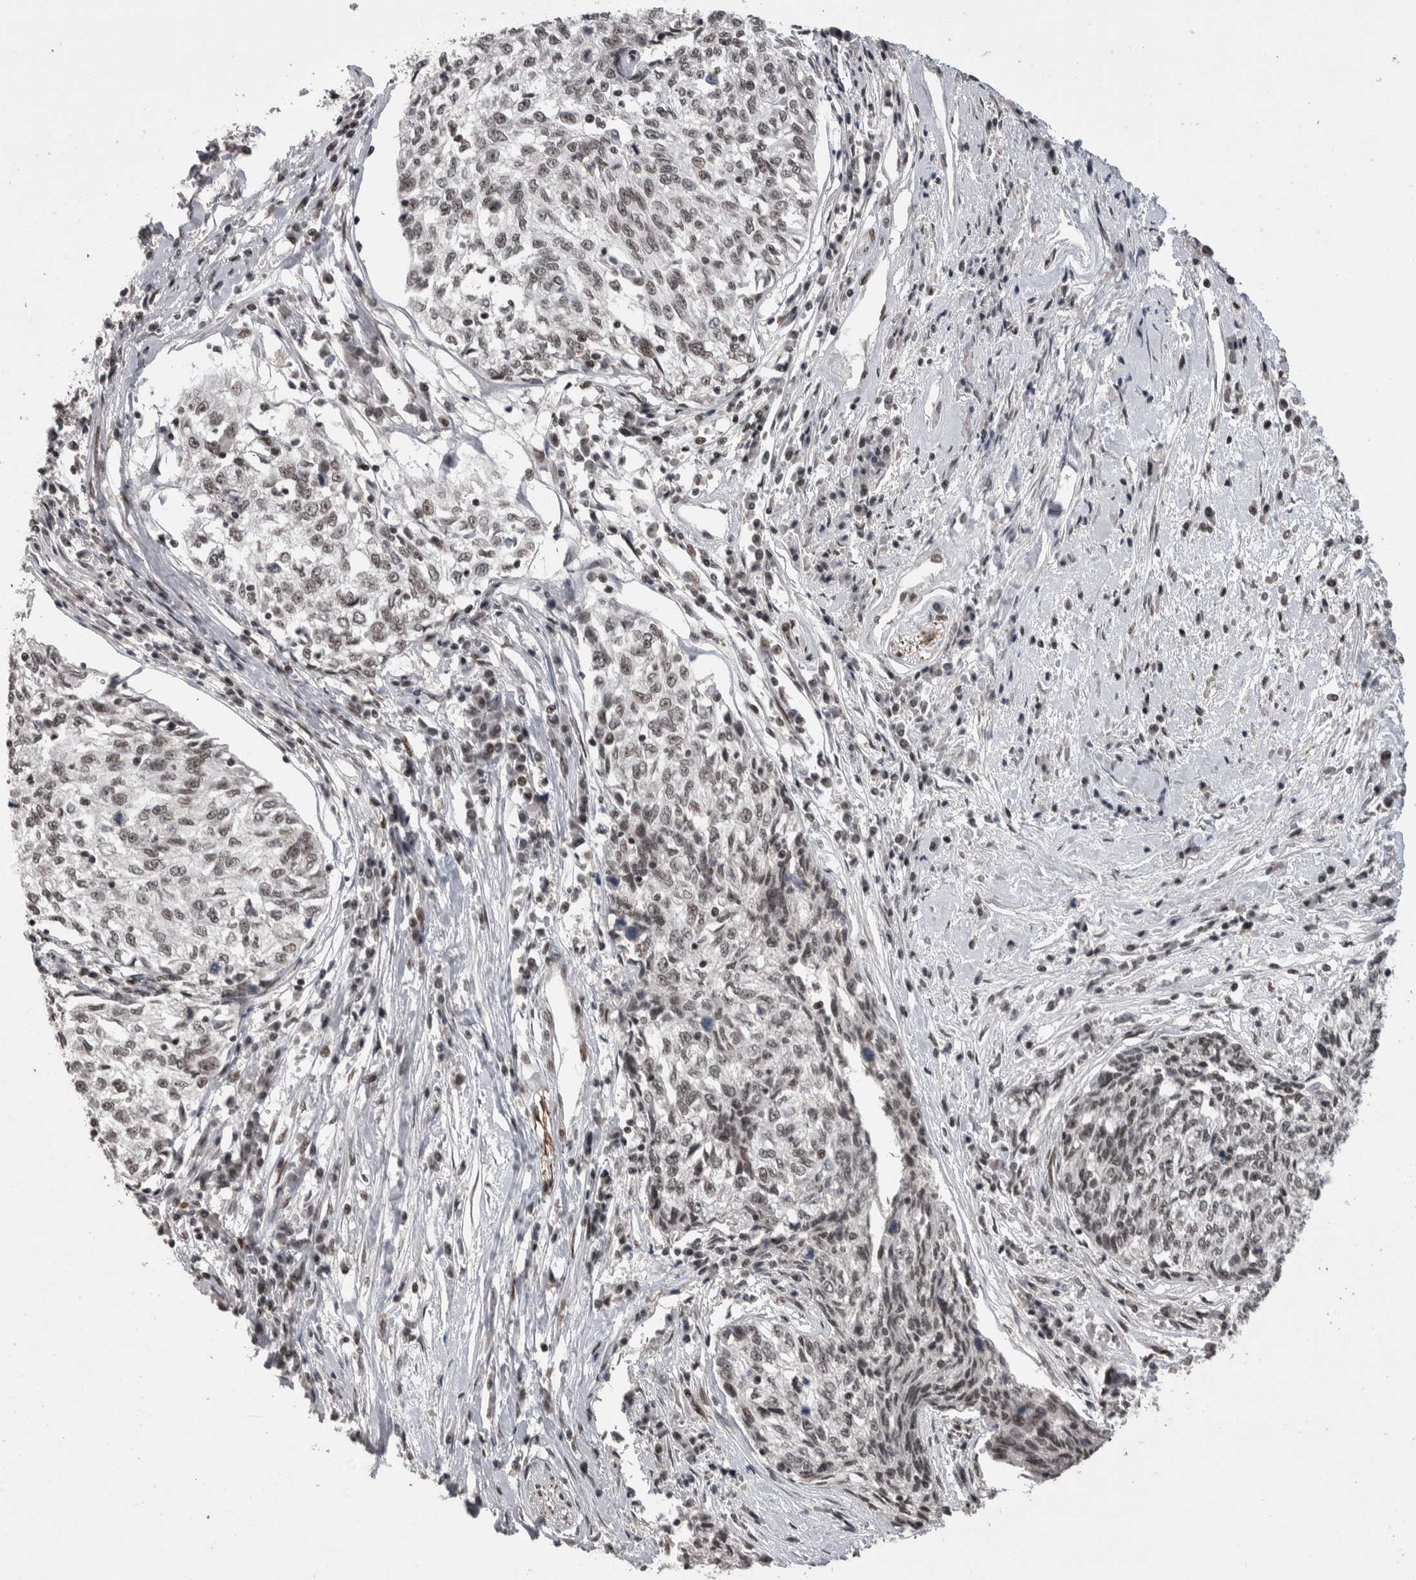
{"staining": {"intensity": "weak", "quantity": "25%-75%", "location": "nuclear"}, "tissue": "cervical cancer", "cell_type": "Tumor cells", "image_type": "cancer", "snomed": [{"axis": "morphology", "description": "Squamous cell carcinoma, NOS"}, {"axis": "topography", "description": "Cervix"}], "caption": "The image displays a brown stain indicating the presence of a protein in the nuclear of tumor cells in cervical squamous cell carcinoma.", "gene": "DMTF1", "patient": {"sex": "female", "age": 57}}